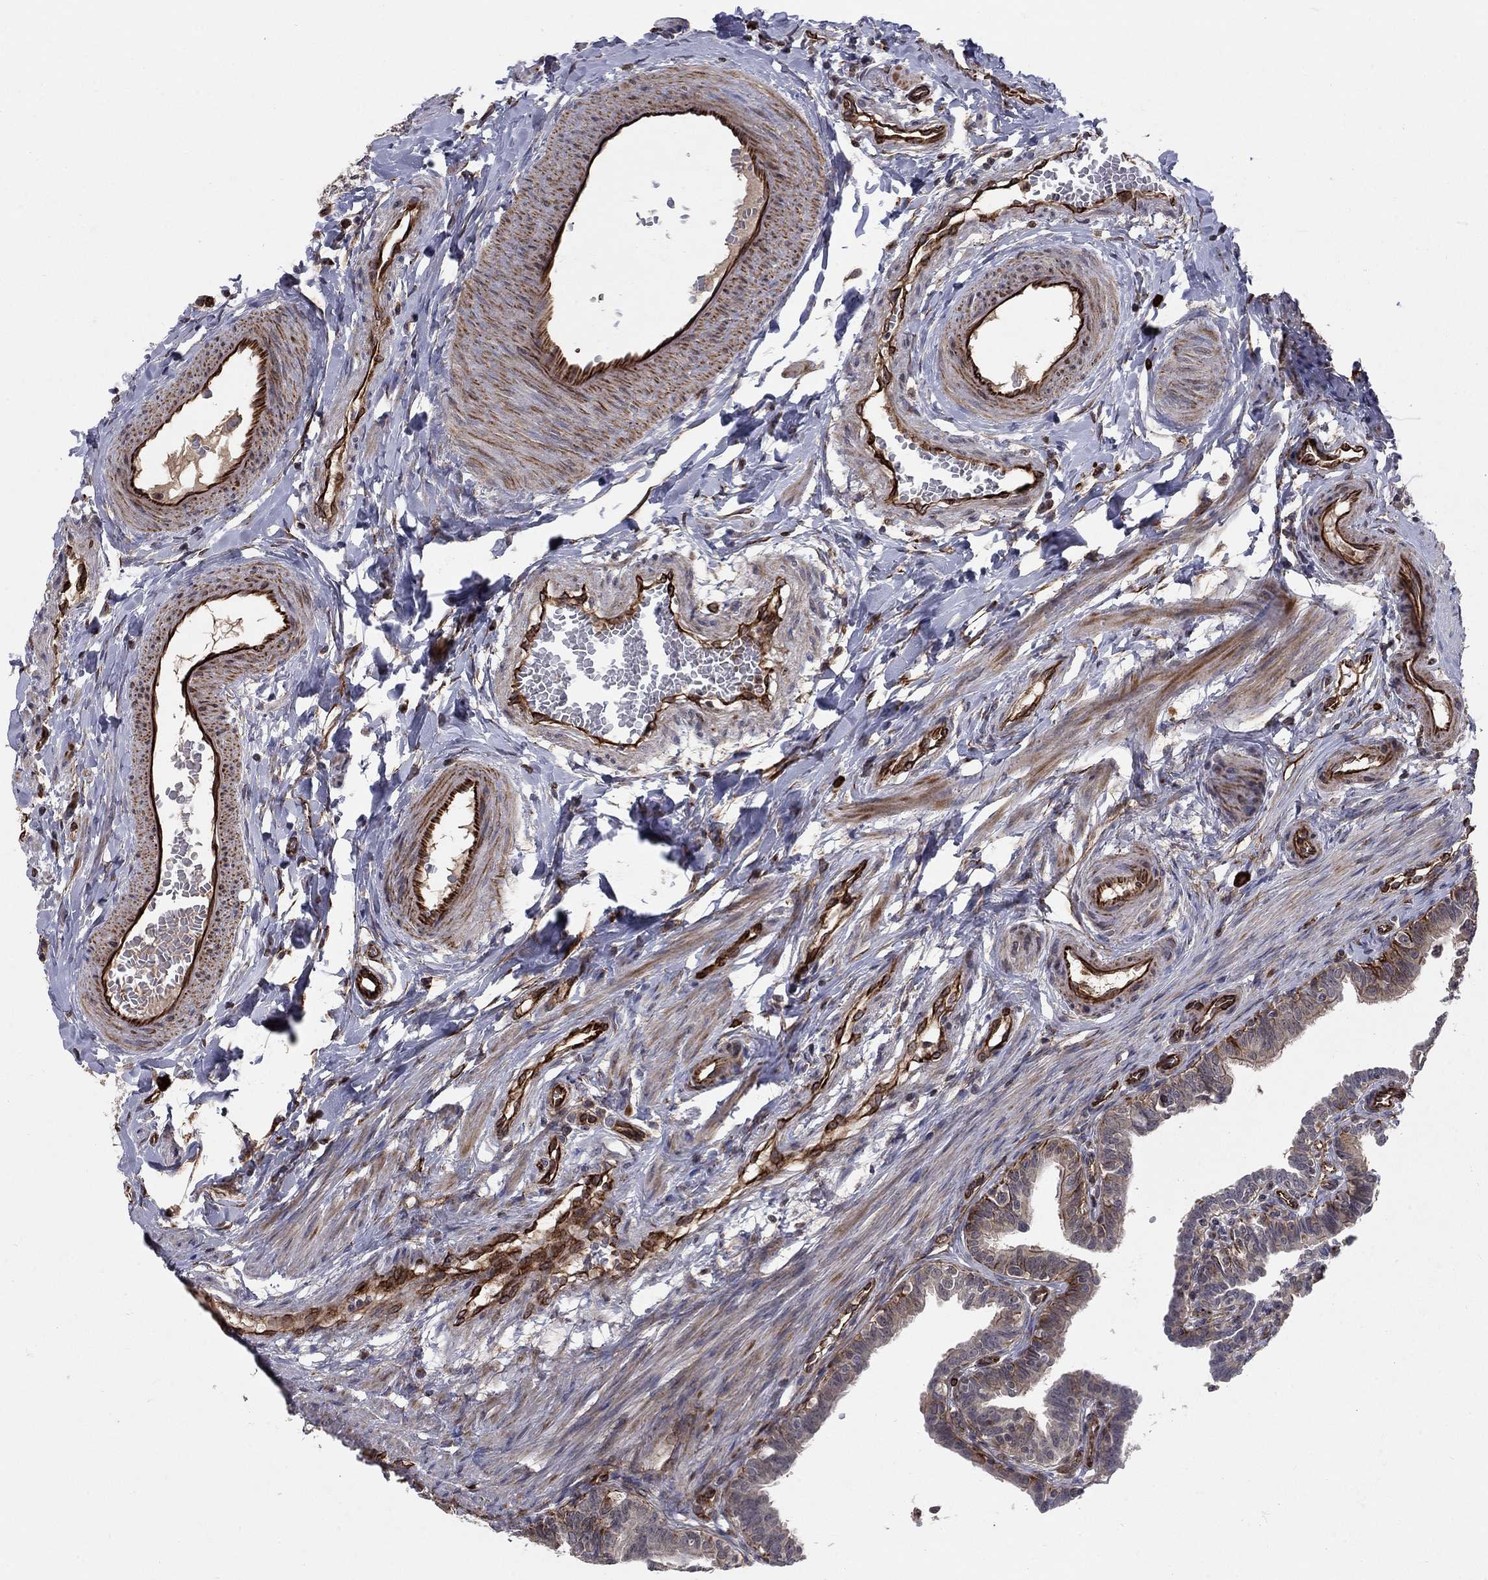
{"staining": {"intensity": "moderate", "quantity": "25%-75%", "location": "cytoplasmic/membranous"}, "tissue": "fallopian tube", "cell_type": "Glandular cells", "image_type": "normal", "snomed": [{"axis": "morphology", "description": "Normal tissue, NOS"}, {"axis": "topography", "description": "Fallopian tube"}], "caption": "High-magnification brightfield microscopy of benign fallopian tube stained with DAB (brown) and counterstained with hematoxylin (blue). glandular cells exhibit moderate cytoplasmic/membranous staining is present in about25%-75% of cells. Using DAB (brown) and hematoxylin (blue) stains, captured at high magnification using brightfield microscopy.", "gene": "MSRA", "patient": {"sex": "female", "age": 36}}